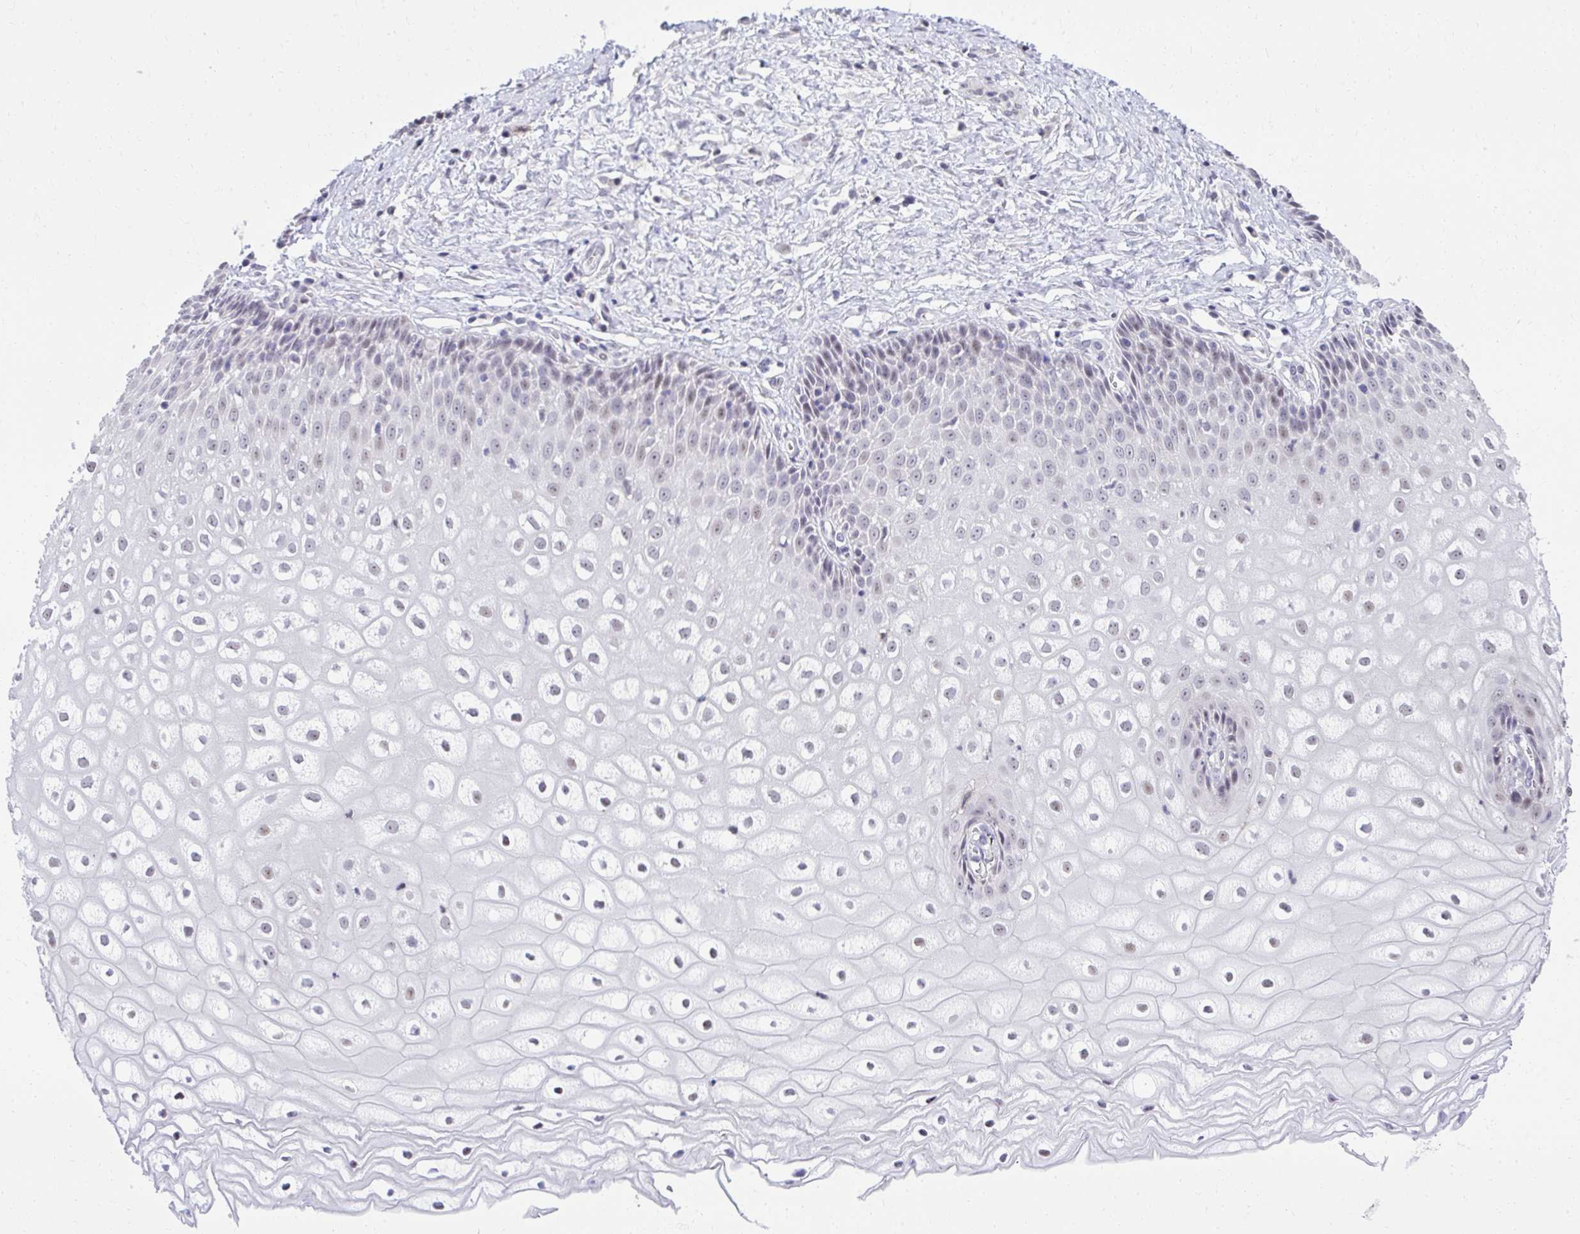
{"staining": {"intensity": "negative", "quantity": "none", "location": "none"}, "tissue": "cervix", "cell_type": "Glandular cells", "image_type": "normal", "snomed": [{"axis": "morphology", "description": "Normal tissue, NOS"}, {"axis": "topography", "description": "Cervix"}], "caption": "An image of human cervix is negative for staining in glandular cells. (Immunohistochemistry (ihc), brightfield microscopy, high magnification).", "gene": "EID3", "patient": {"sex": "female", "age": 36}}